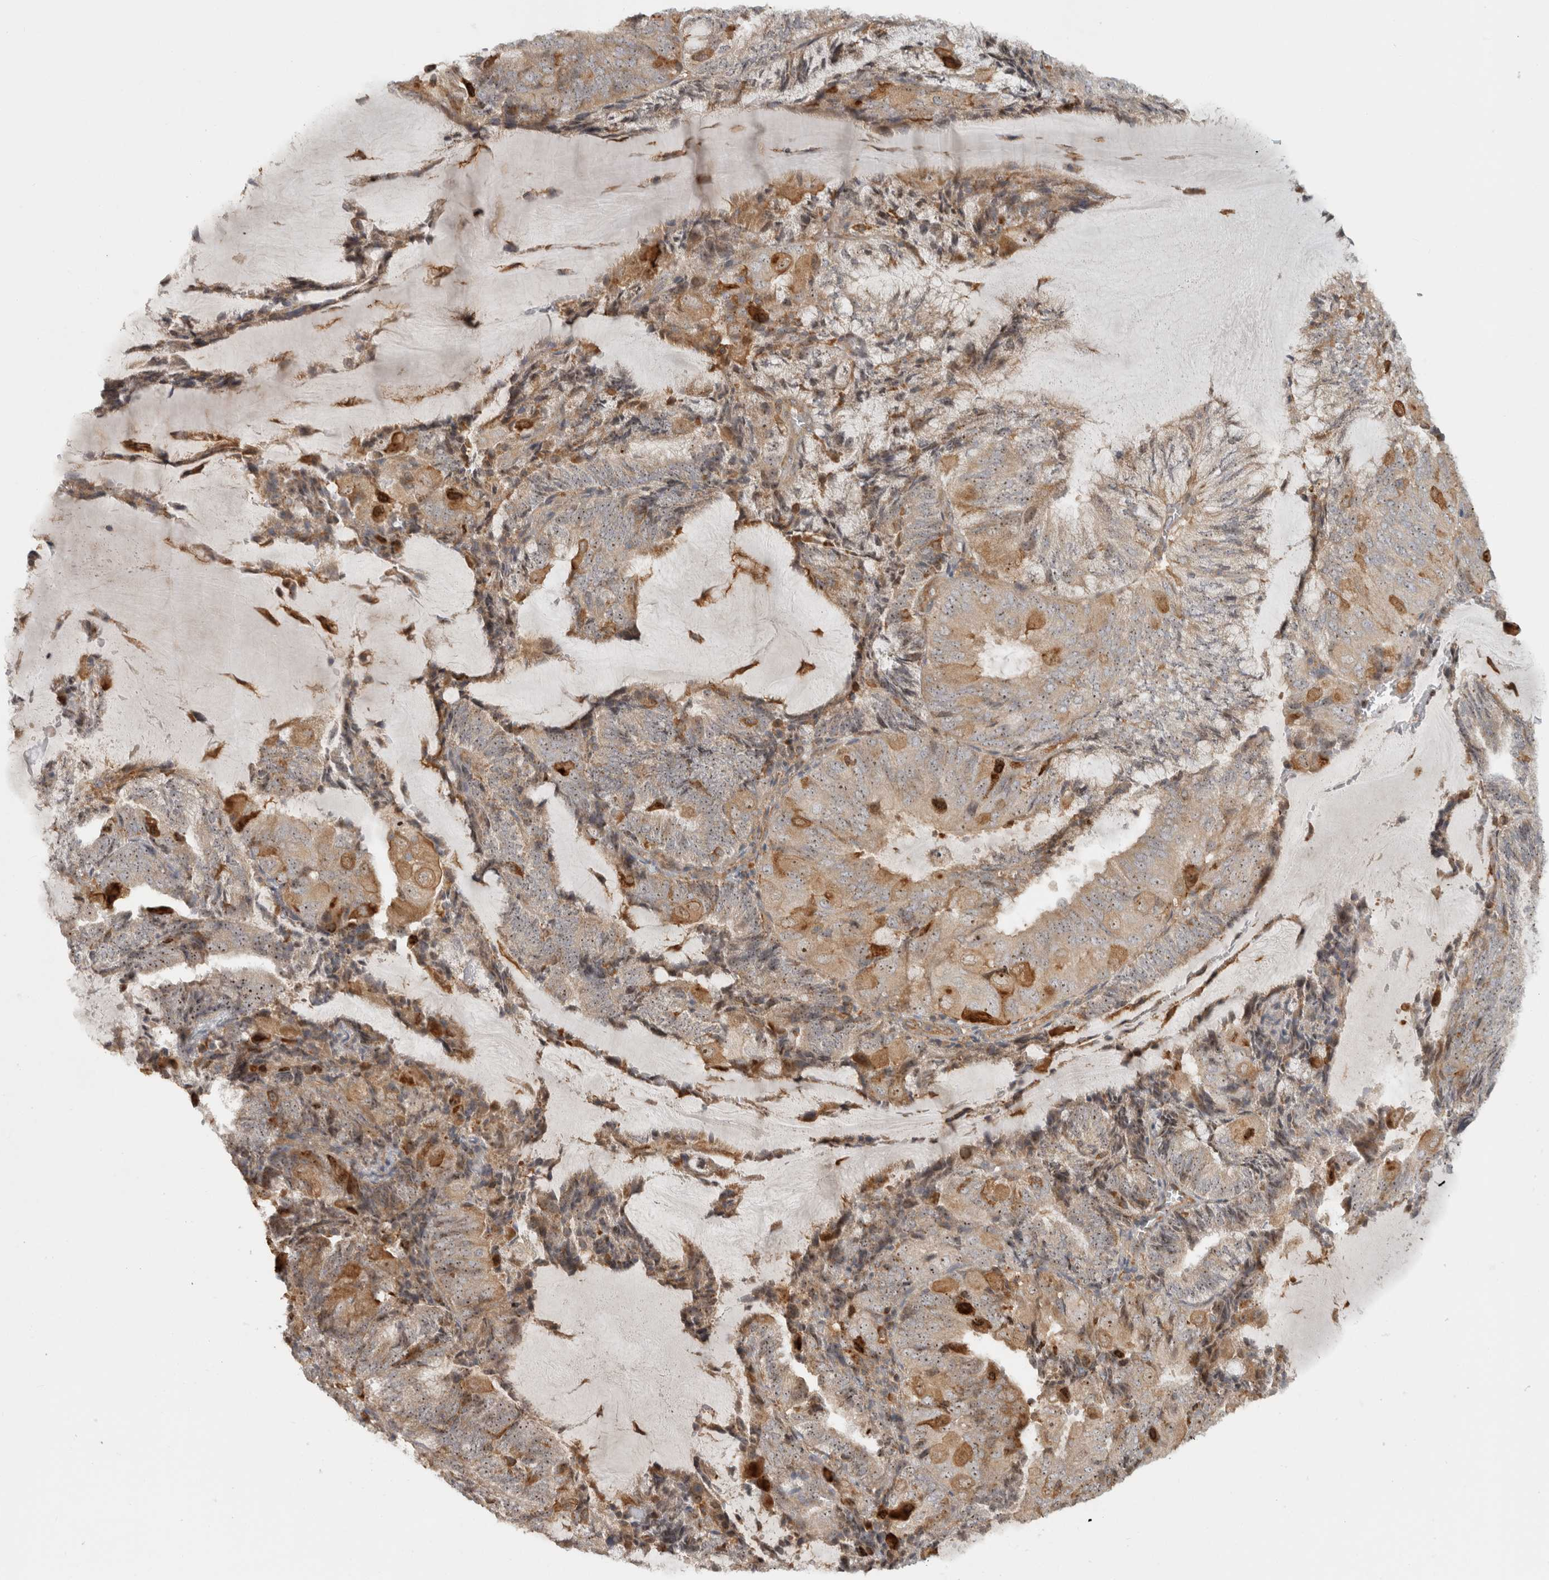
{"staining": {"intensity": "moderate", "quantity": ">75%", "location": "cytoplasmic/membranous,nuclear"}, "tissue": "endometrial cancer", "cell_type": "Tumor cells", "image_type": "cancer", "snomed": [{"axis": "morphology", "description": "Adenocarcinoma, NOS"}, {"axis": "topography", "description": "Endometrium"}], "caption": "Immunohistochemistry histopathology image of endometrial cancer stained for a protein (brown), which reveals medium levels of moderate cytoplasmic/membranous and nuclear positivity in approximately >75% of tumor cells.", "gene": "WASF2", "patient": {"sex": "female", "age": 81}}